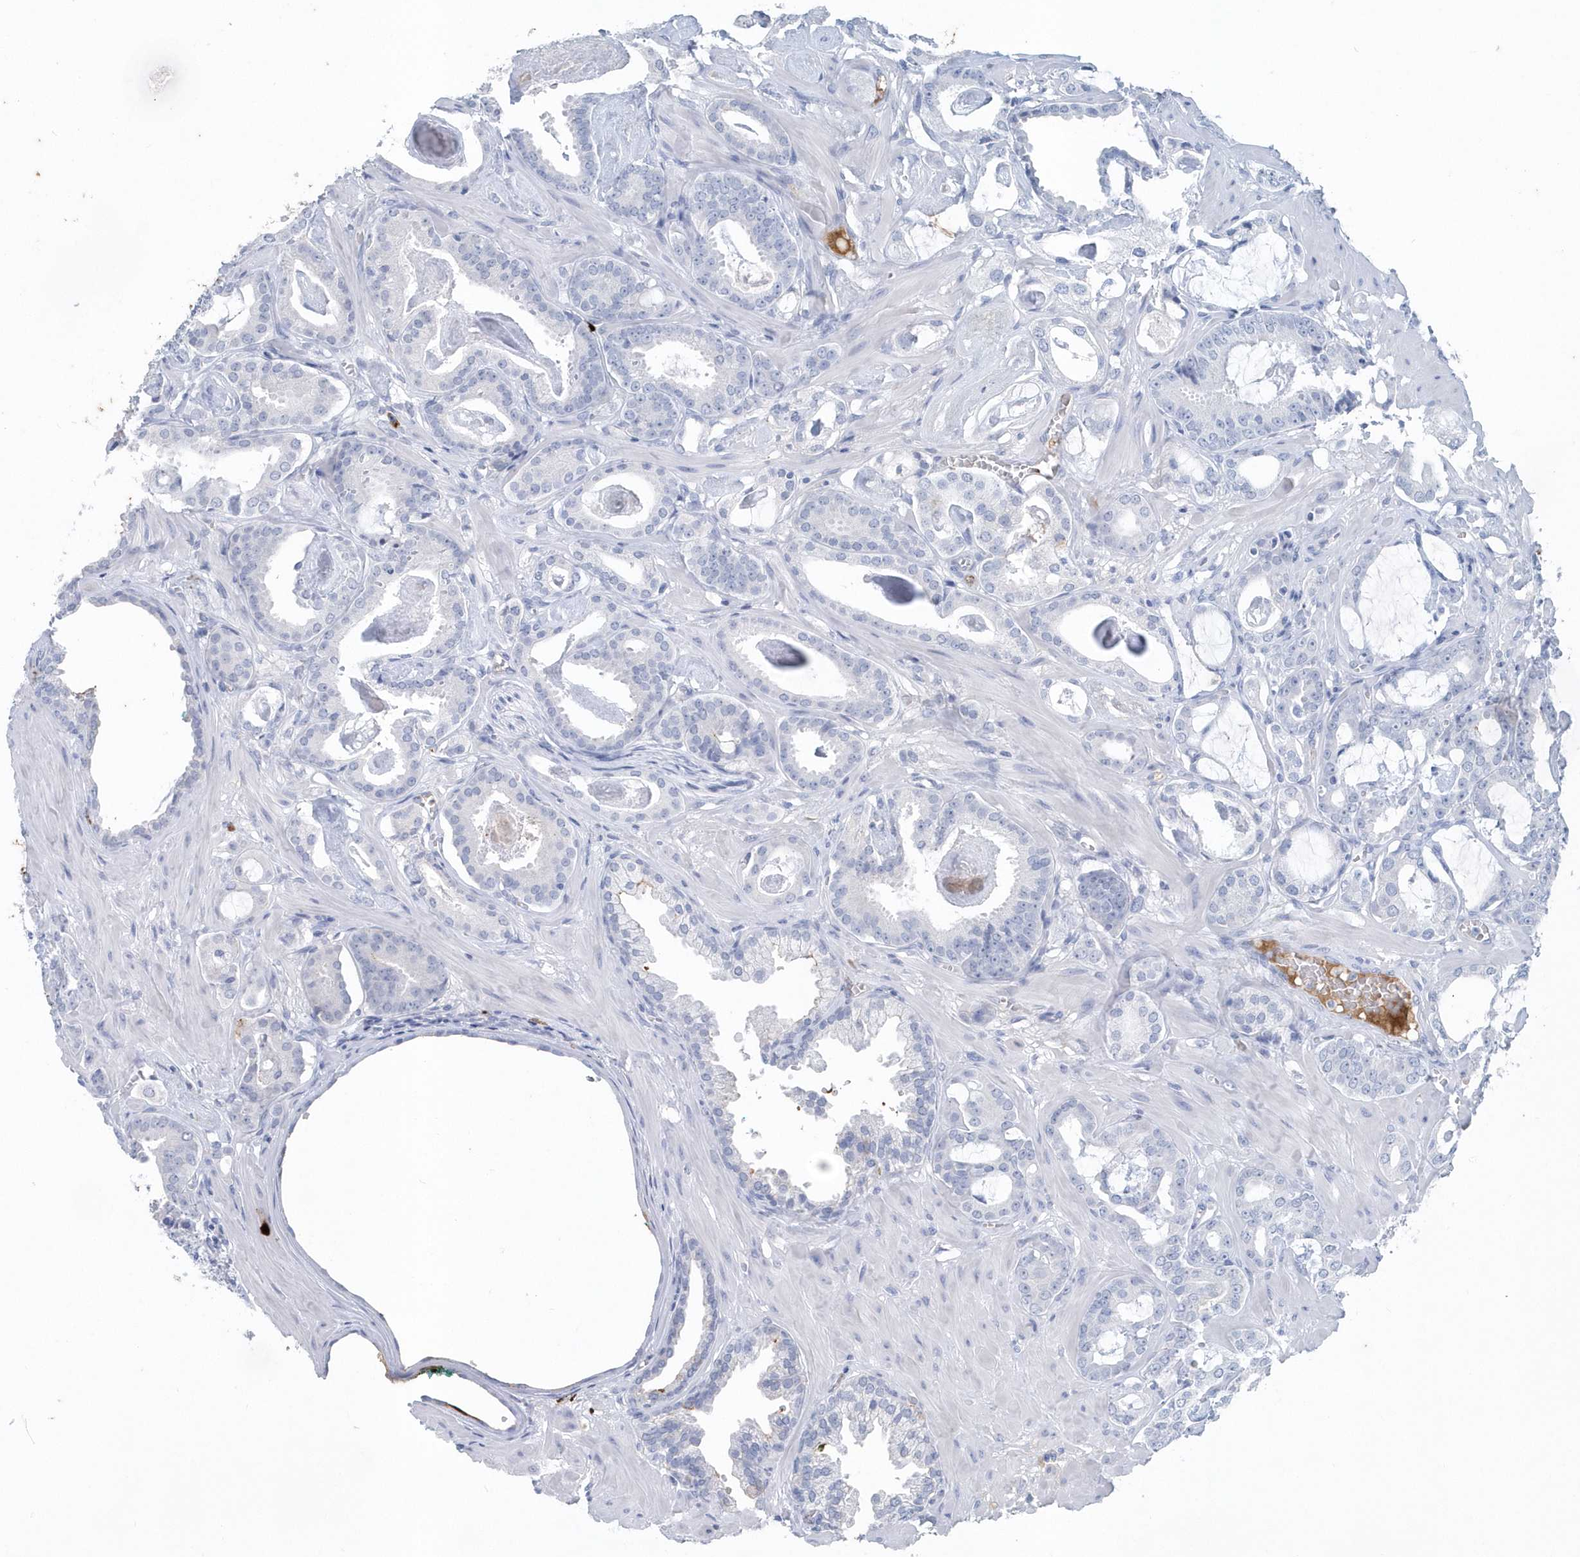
{"staining": {"intensity": "moderate", "quantity": "<25%", "location": "cytoplasmic/membranous"}, "tissue": "prostate cancer", "cell_type": "Tumor cells", "image_type": "cancer", "snomed": [{"axis": "morphology", "description": "Adenocarcinoma, Low grade"}, {"axis": "topography", "description": "Prostate"}], "caption": "Moderate cytoplasmic/membranous positivity is appreciated in approximately <25% of tumor cells in adenocarcinoma (low-grade) (prostate). The staining was performed using DAB, with brown indicating positive protein expression. Nuclei are stained blue with hematoxylin.", "gene": "JCHAIN", "patient": {"sex": "male", "age": 53}}